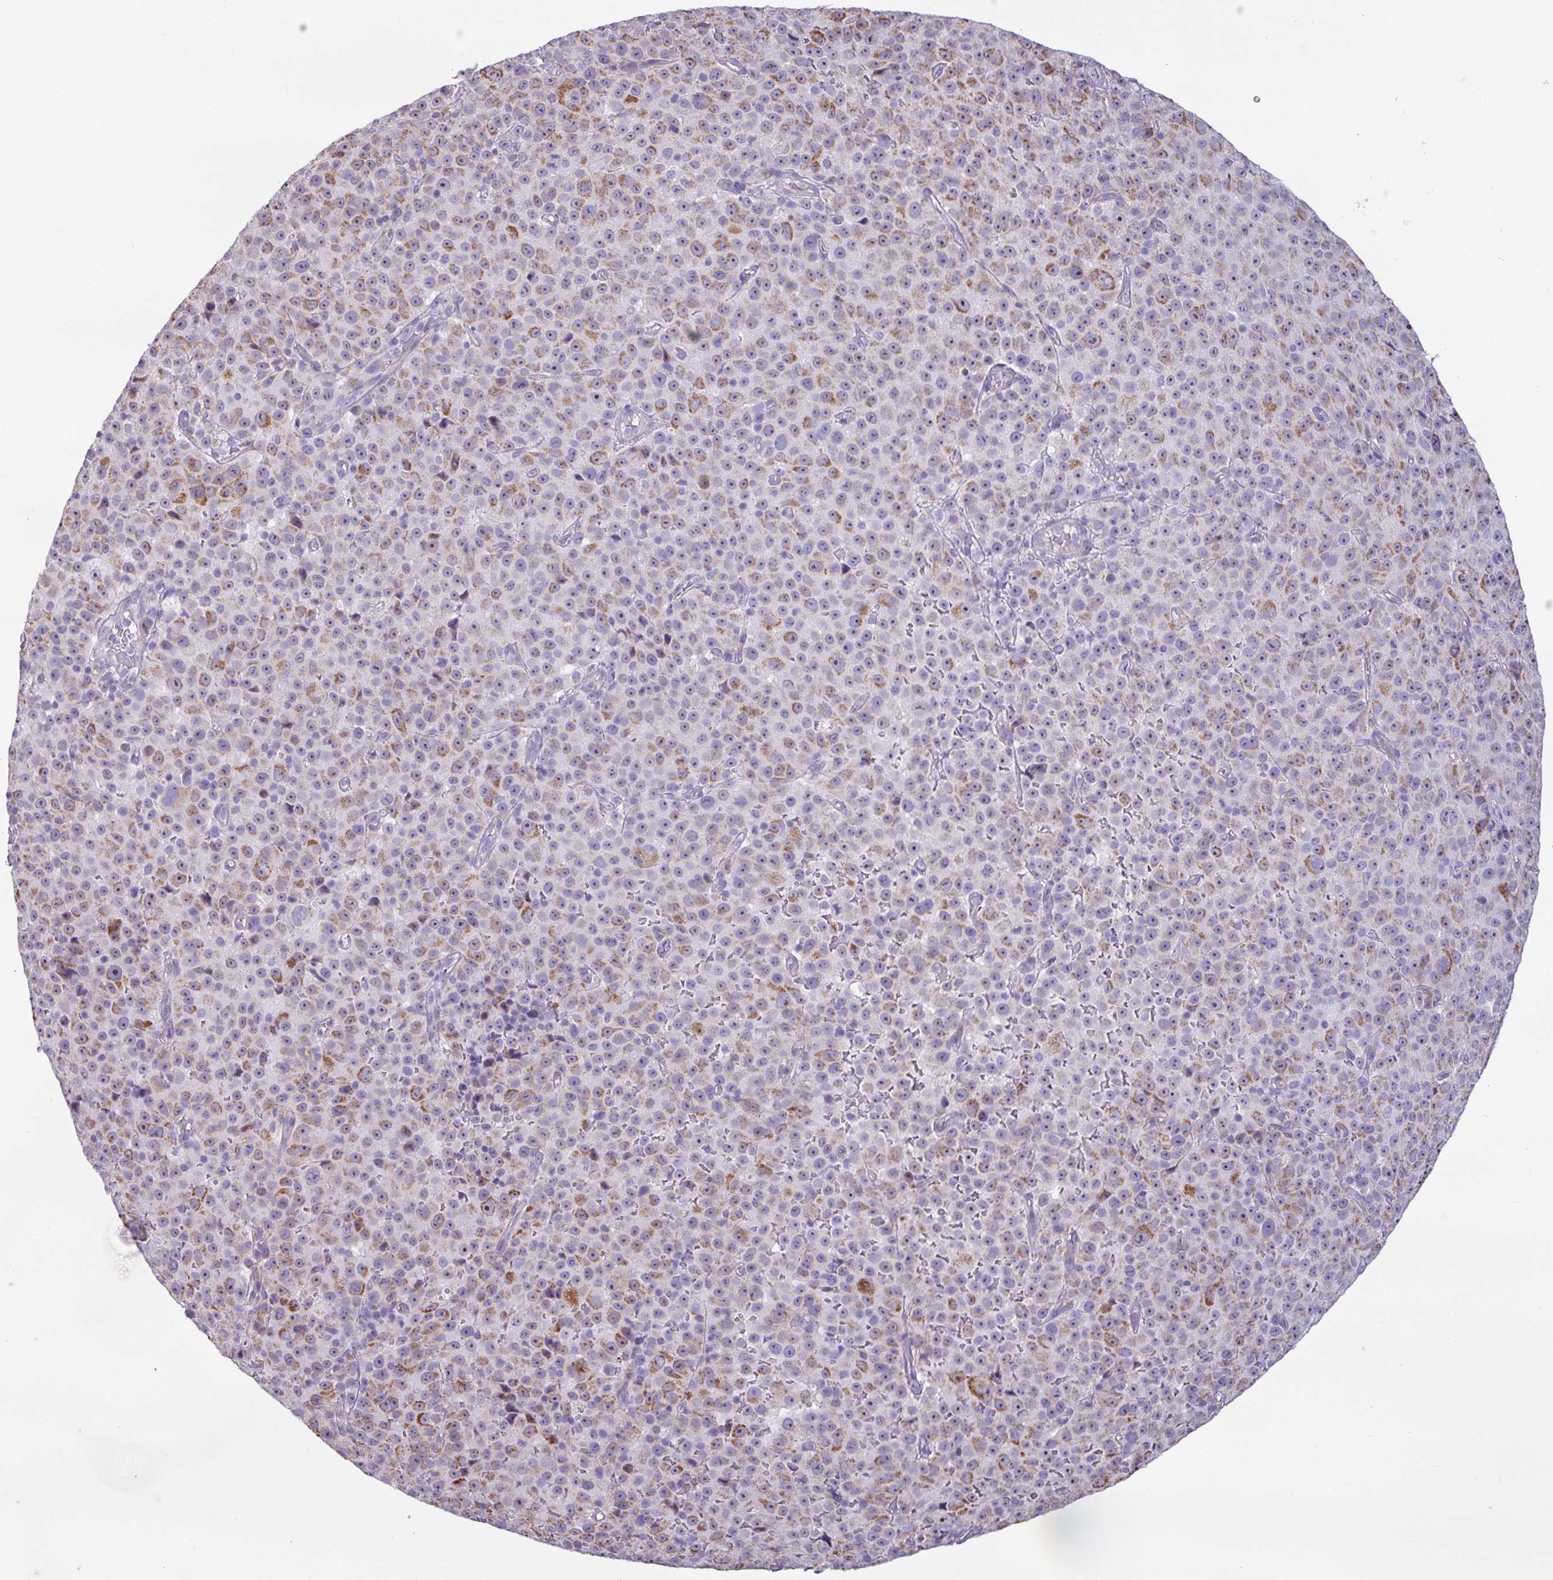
{"staining": {"intensity": "moderate", "quantity": "25%-75%", "location": "cytoplasmic/membranous"}, "tissue": "melanoma", "cell_type": "Tumor cells", "image_type": "cancer", "snomed": [{"axis": "morphology", "description": "Malignant melanoma, Metastatic site"}, {"axis": "topography", "description": "Skin"}, {"axis": "topography", "description": "Lymph node"}], "caption": "DAB (3,3'-diaminobenzidine) immunohistochemical staining of human melanoma displays moderate cytoplasmic/membranous protein staining in about 25%-75% of tumor cells.", "gene": "MT-ND4", "patient": {"sex": "male", "age": 66}}